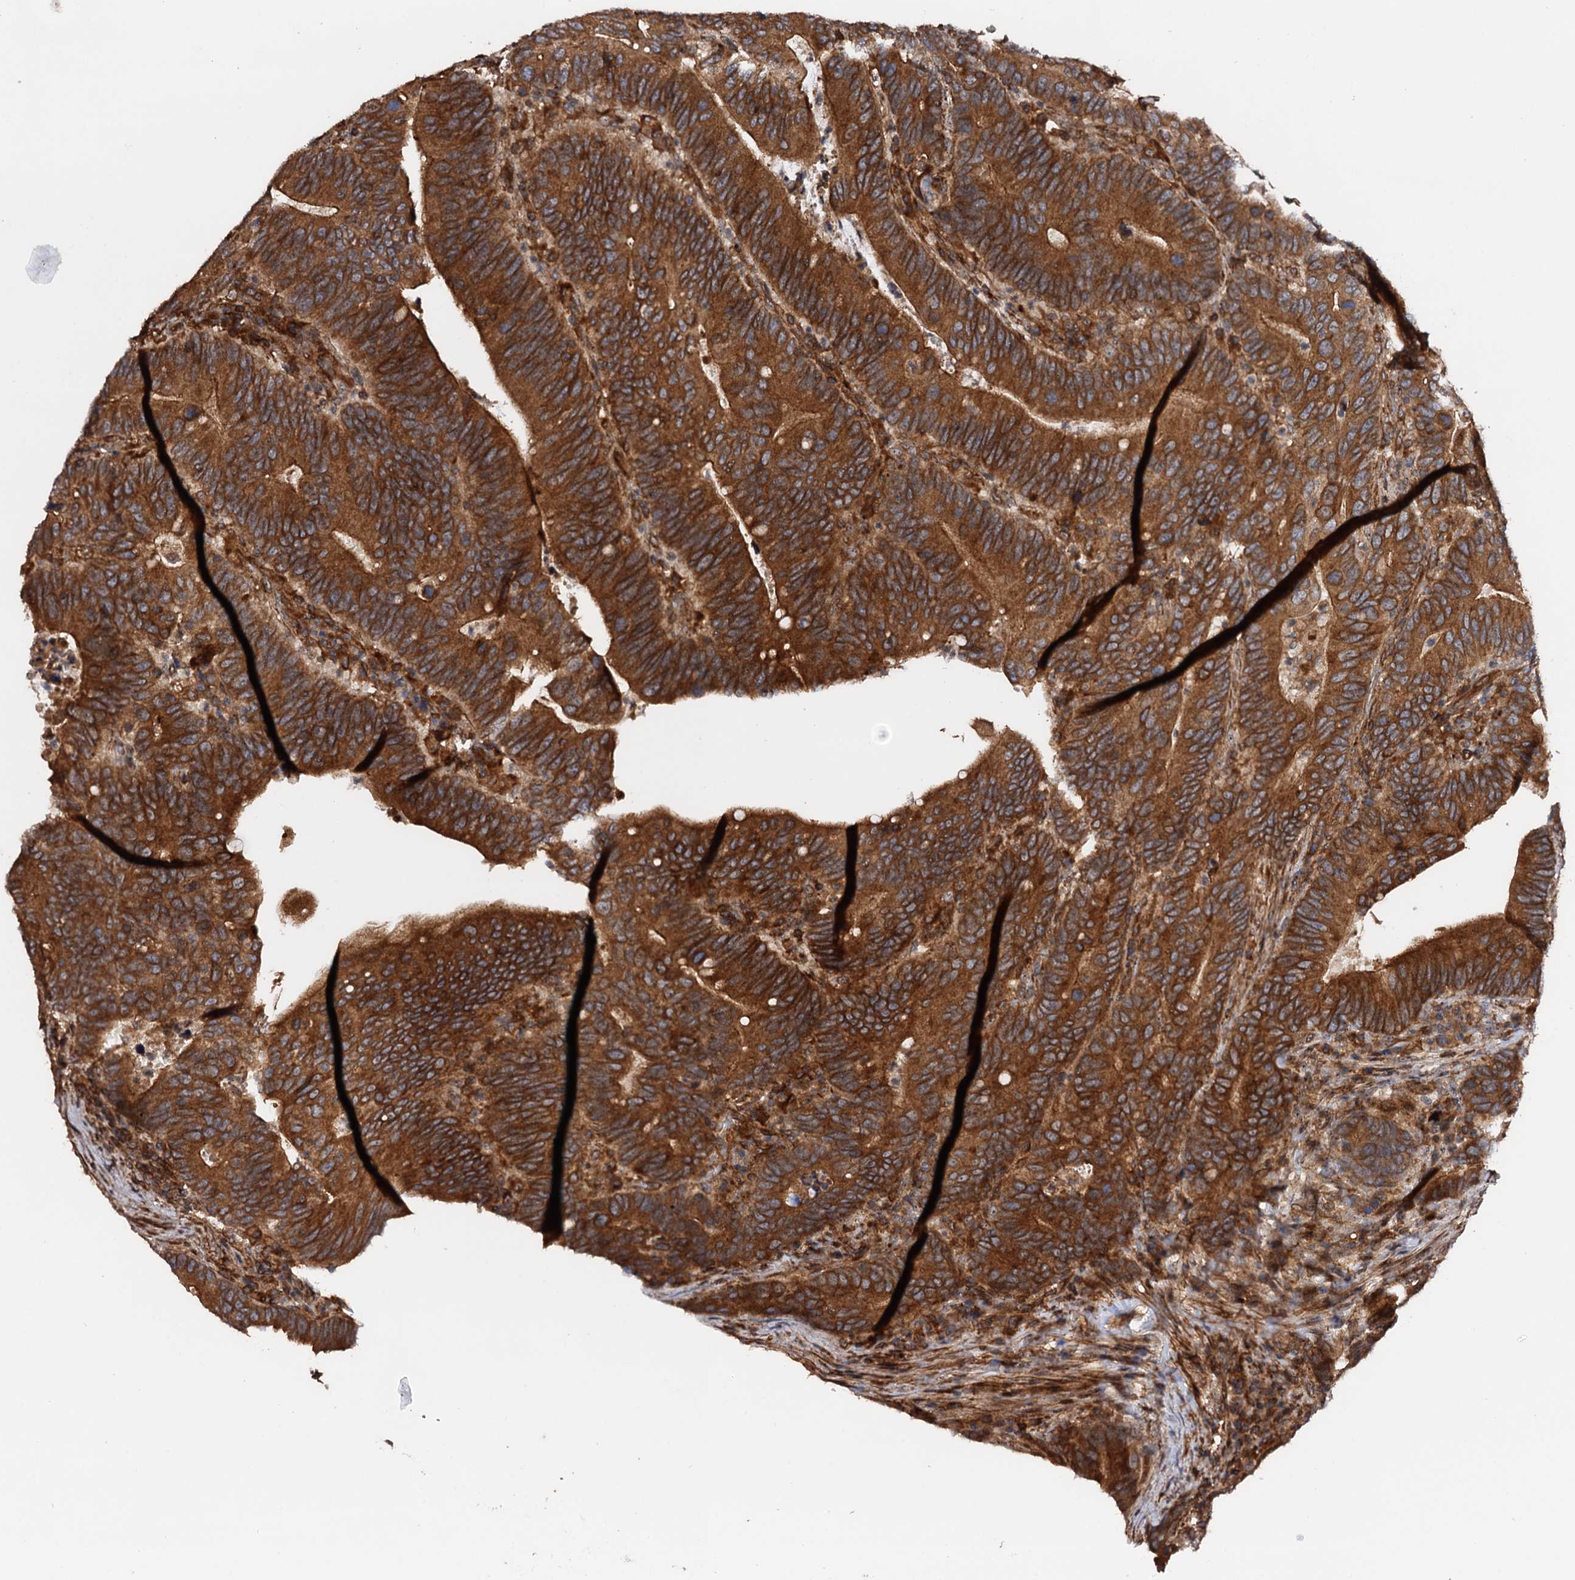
{"staining": {"intensity": "strong", "quantity": ">75%", "location": "cytoplasmic/membranous"}, "tissue": "colorectal cancer", "cell_type": "Tumor cells", "image_type": "cancer", "snomed": [{"axis": "morphology", "description": "Adenocarcinoma, NOS"}, {"axis": "topography", "description": "Colon"}], "caption": "Colorectal cancer (adenocarcinoma) tissue reveals strong cytoplasmic/membranous expression in about >75% of tumor cells, visualized by immunohistochemistry. (DAB (3,3'-diaminobenzidine) = brown stain, brightfield microscopy at high magnification).", "gene": "BORA", "patient": {"sex": "female", "age": 66}}